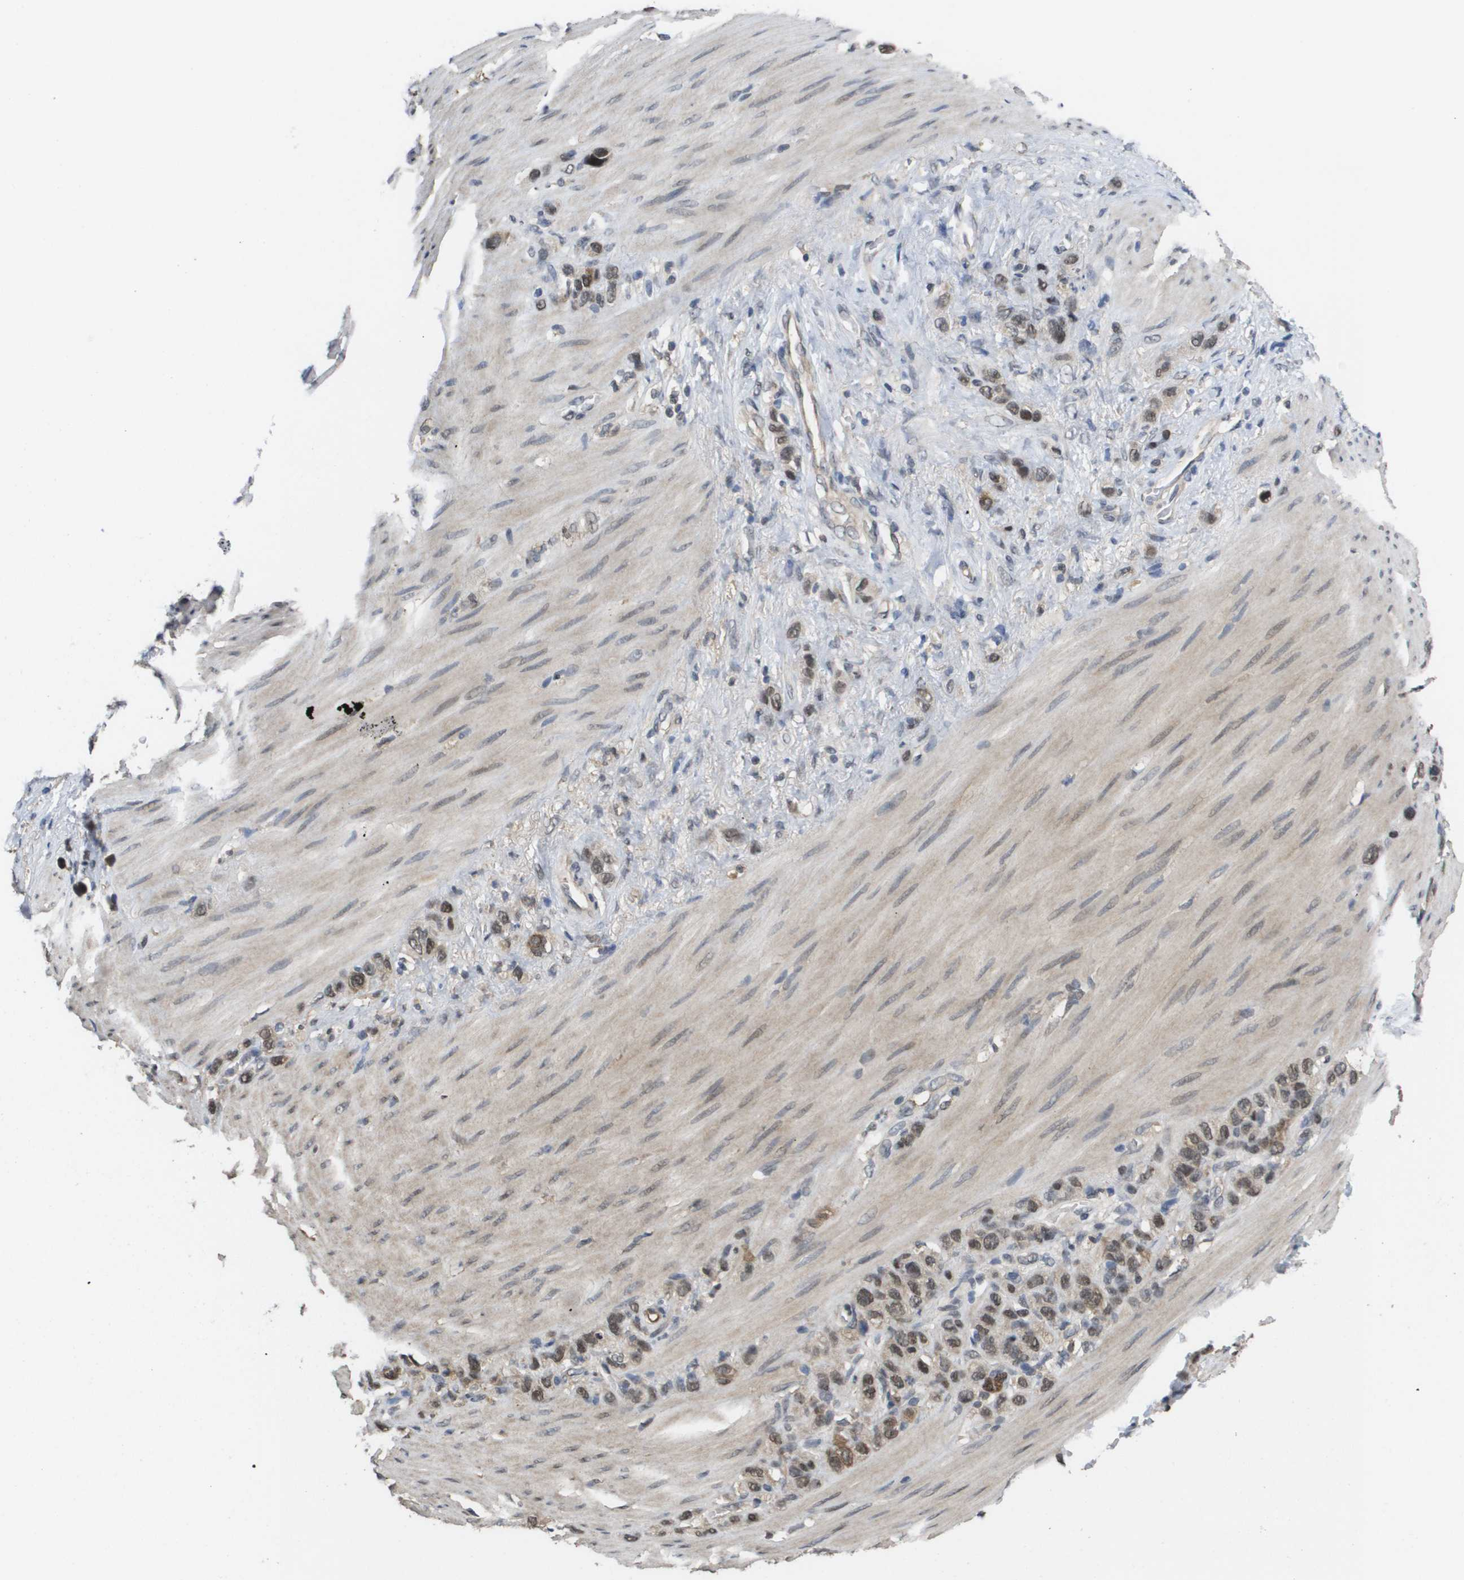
{"staining": {"intensity": "moderate", "quantity": "25%-75%", "location": "cytoplasmic/membranous,nuclear"}, "tissue": "stomach cancer", "cell_type": "Tumor cells", "image_type": "cancer", "snomed": [{"axis": "morphology", "description": "Adenocarcinoma, NOS"}, {"axis": "morphology", "description": "Adenocarcinoma, High grade"}, {"axis": "topography", "description": "Stomach, upper"}, {"axis": "topography", "description": "Stomach, lower"}], "caption": "A photomicrograph of human stomach cancer (adenocarcinoma) stained for a protein shows moderate cytoplasmic/membranous and nuclear brown staining in tumor cells.", "gene": "AMBRA1", "patient": {"sex": "female", "age": 65}}